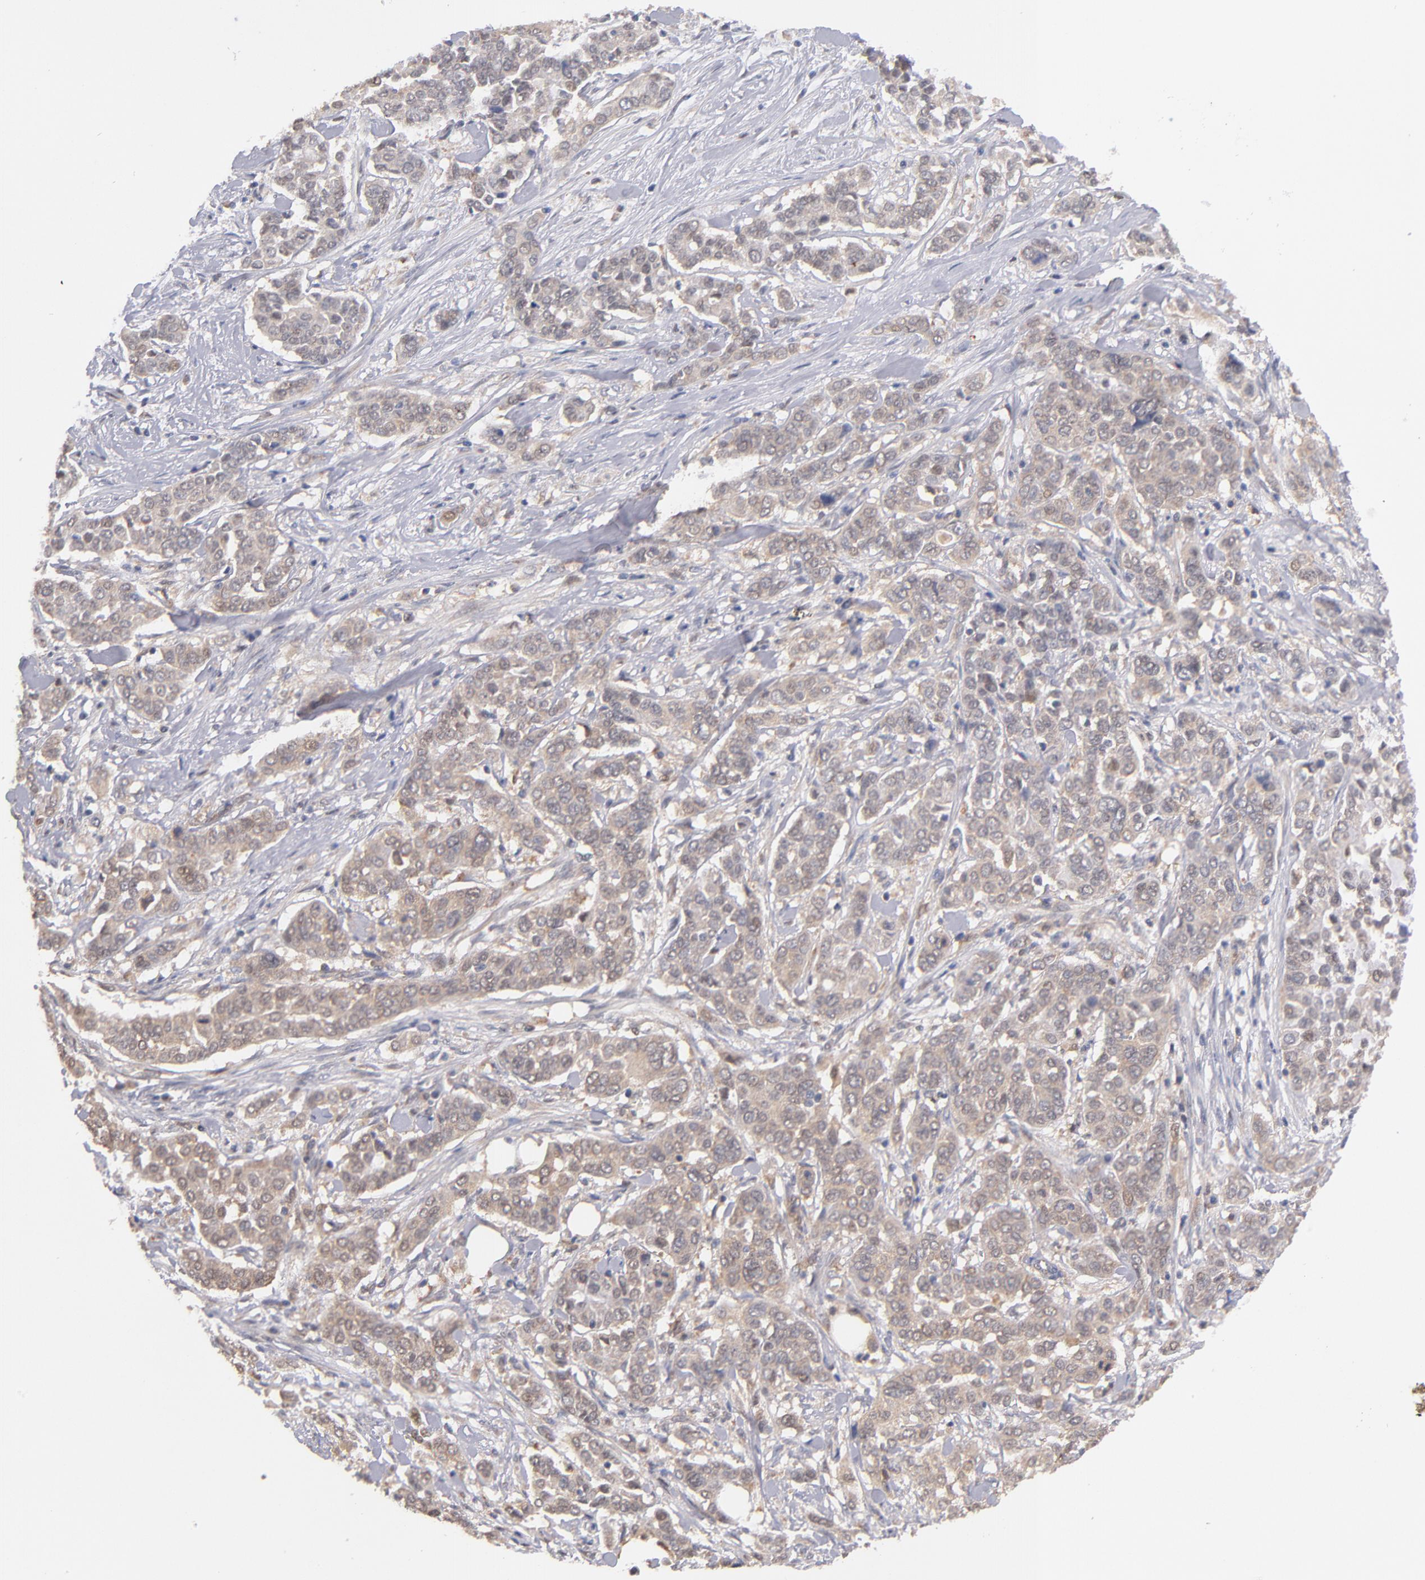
{"staining": {"intensity": "moderate", "quantity": ">75%", "location": "cytoplasmic/membranous"}, "tissue": "pancreatic cancer", "cell_type": "Tumor cells", "image_type": "cancer", "snomed": [{"axis": "morphology", "description": "Adenocarcinoma, NOS"}, {"axis": "topography", "description": "Pancreas"}], "caption": "The immunohistochemical stain shows moderate cytoplasmic/membranous expression in tumor cells of pancreatic cancer tissue. (DAB IHC with brightfield microscopy, high magnification).", "gene": "GMFG", "patient": {"sex": "female", "age": 52}}